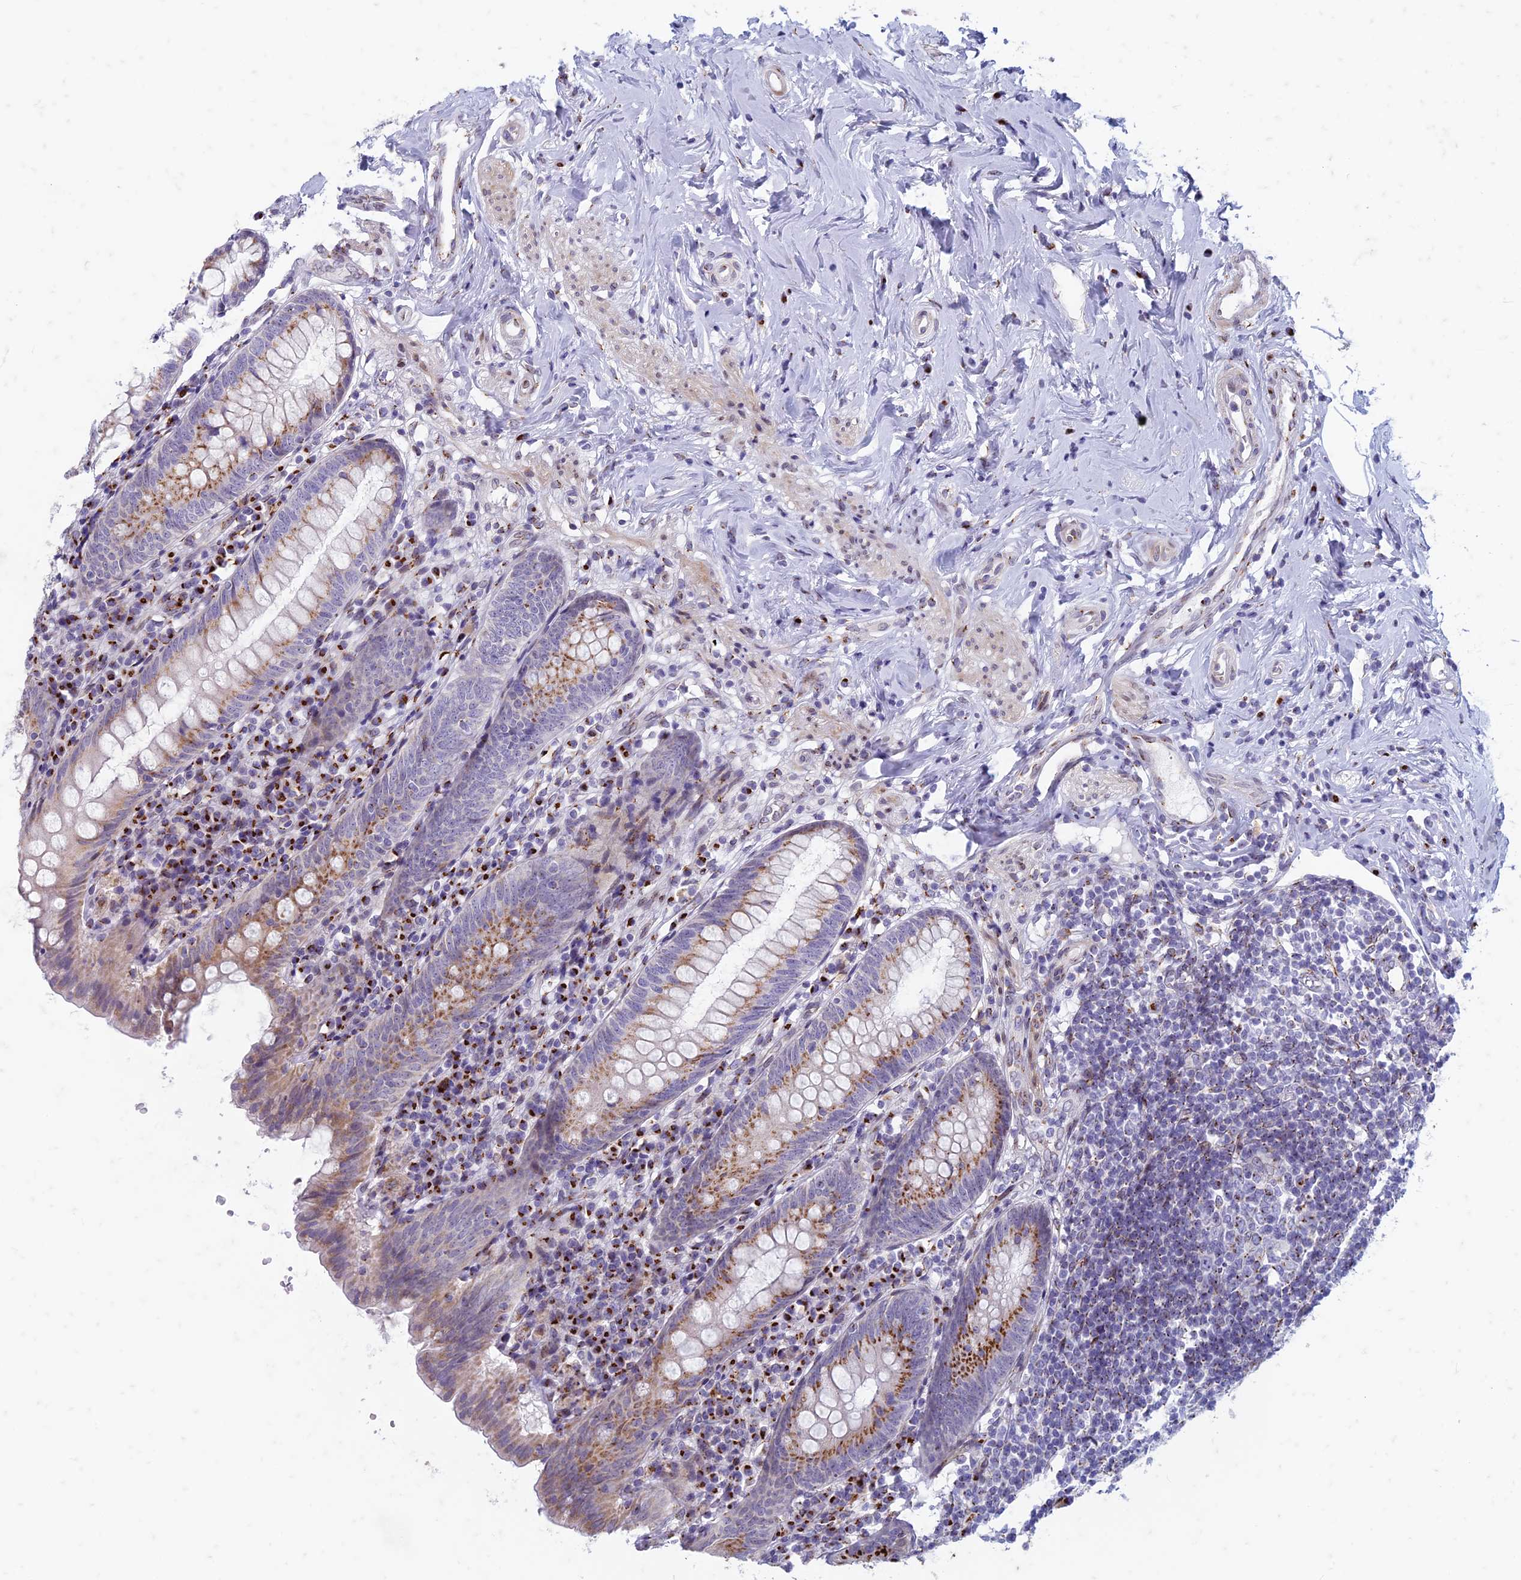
{"staining": {"intensity": "moderate", "quantity": "25%-75%", "location": "cytoplasmic/membranous"}, "tissue": "appendix", "cell_type": "Glandular cells", "image_type": "normal", "snomed": [{"axis": "morphology", "description": "Normal tissue, NOS"}, {"axis": "topography", "description": "Appendix"}], "caption": "Immunohistochemical staining of benign appendix demonstrates 25%-75% levels of moderate cytoplasmic/membranous protein positivity in about 25%-75% of glandular cells.", "gene": "FAM3C", "patient": {"sex": "female", "age": 54}}